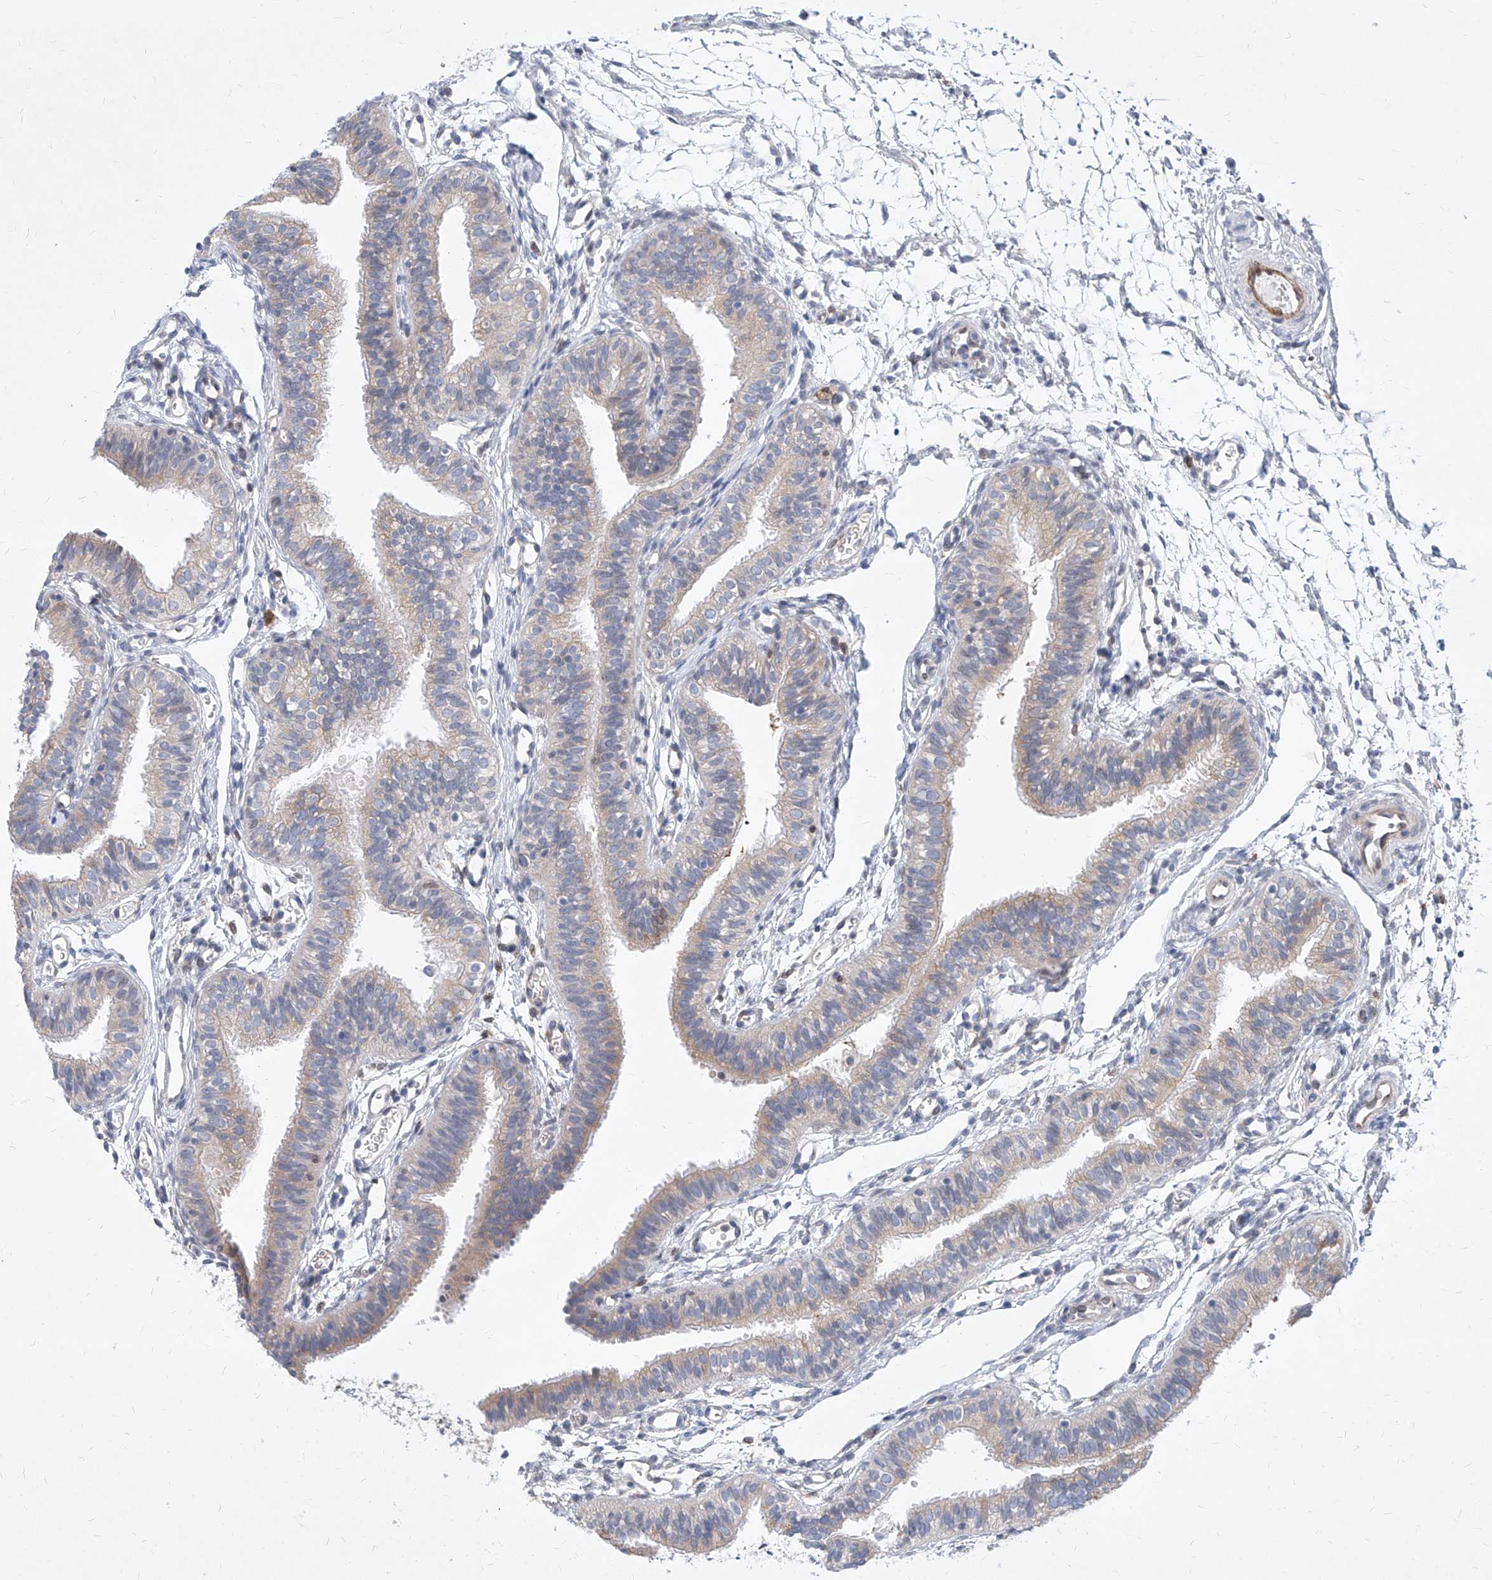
{"staining": {"intensity": "weak", "quantity": "<25%", "location": "cytoplasmic/membranous"}, "tissue": "fallopian tube", "cell_type": "Glandular cells", "image_type": "normal", "snomed": [{"axis": "morphology", "description": "Normal tissue, NOS"}, {"axis": "topography", "description": "Fallopian tube"}], "caption": "DAB immunohistochemical staining of normal human fallopian tube exhibits no significant staining in glandular cells. The staining is performed using DAB (3,3'-diaminobenzidine) brown chromogen with nuclei counter-stained in using hematoxylin.", "gene": "MX2", "patient": {"sex": "female", "age": 35}}